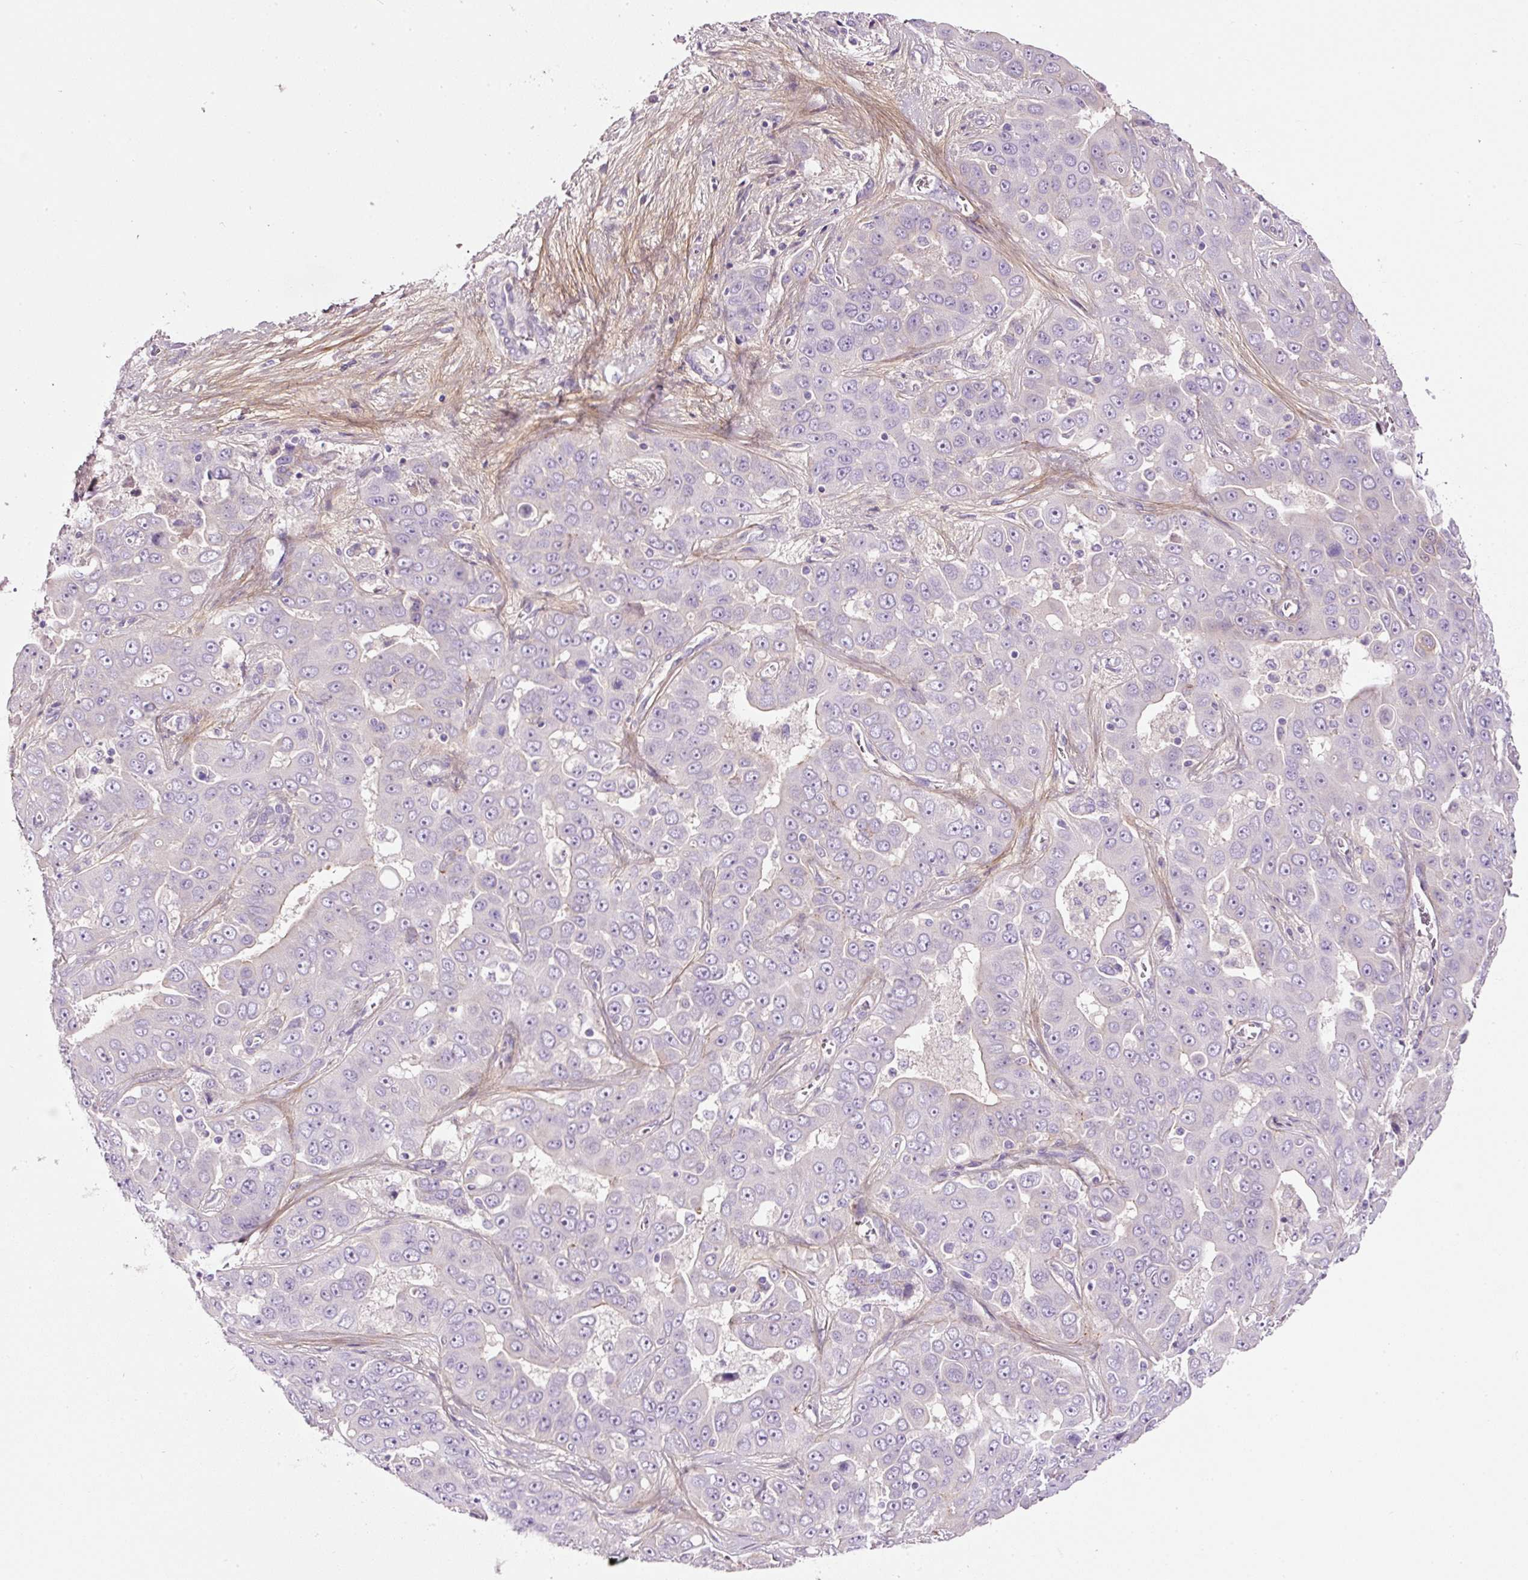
{"staining": {"intensity": "negative", "quantity": "none", "location": "none"}, "tissue": "liver cancer", "cell_type": "Tumor cells", "image_type": "cancer", "snomed": [{"axis": "morphology", "description": "Cholangiocarcinoma"}, {"axis": "topography", "description": "Liver"}], "caption": "This is an immunohistochemistry histopathology image of human liver cancer (cholangiocarcinoma). There is no expression in tumor cells.", "gene": "SOS2", "patient": {"sex": "female", "age": 52}}